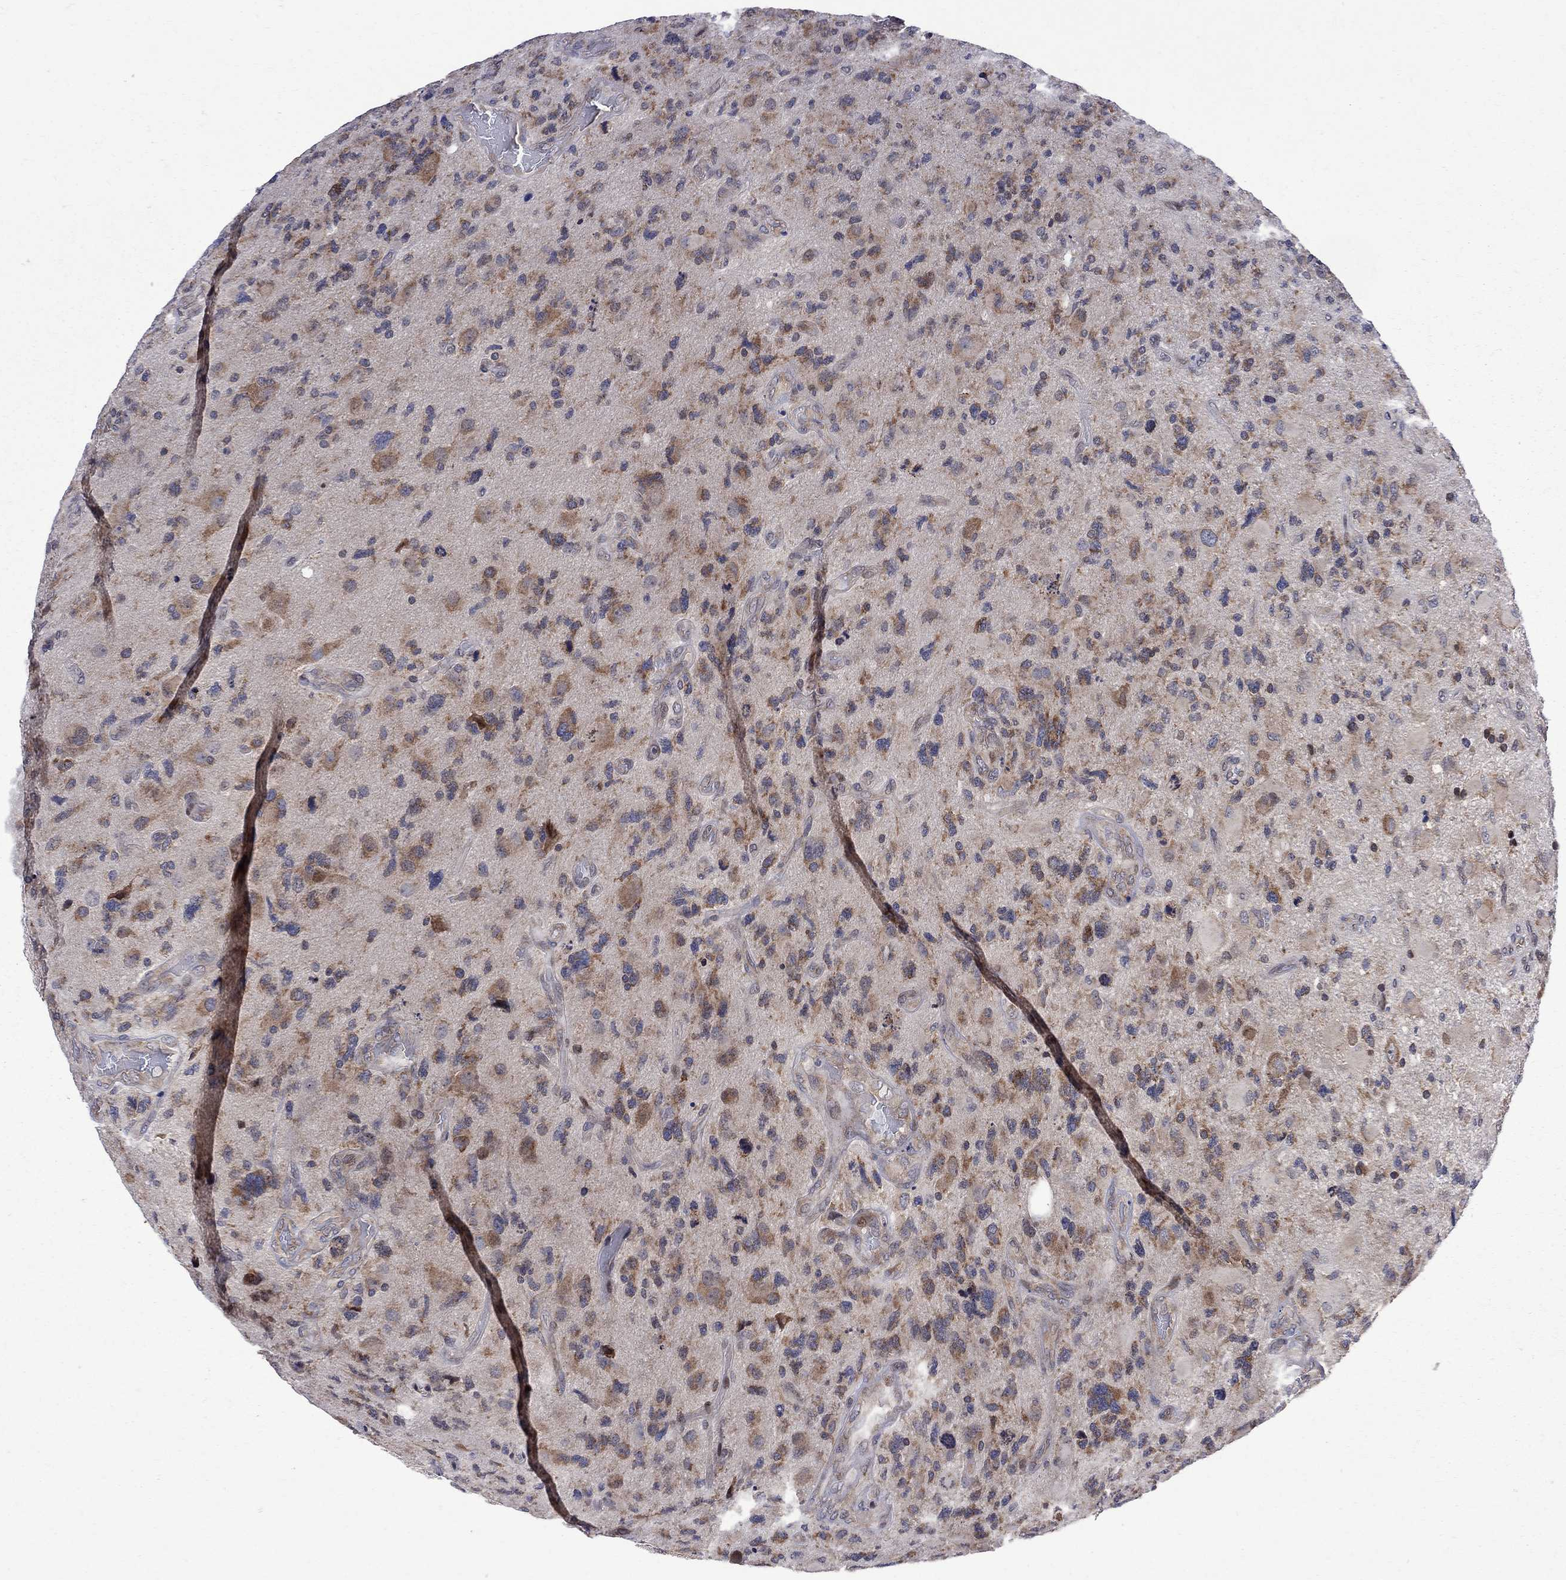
{"staining": {"intensity": "moderate", "quantity": "25%-75%", "location": "cytoplasmic/membranous"}, "tissue": "glioma", "cell_type": "Tumor cells", "image_type": "cancer", "snomed": [{"axis": "morphology", "description": "Glioma, malignant, High grade"}, {"axis": "topography", "description": "Cerebral cortex"}], "caption": "A brown stain labels moderate cytoplasmic/membranous positivity of a protein in glioma tumor cells.", "gene": "CNOT11", "patient": {"sex": "male", "age": 70}}